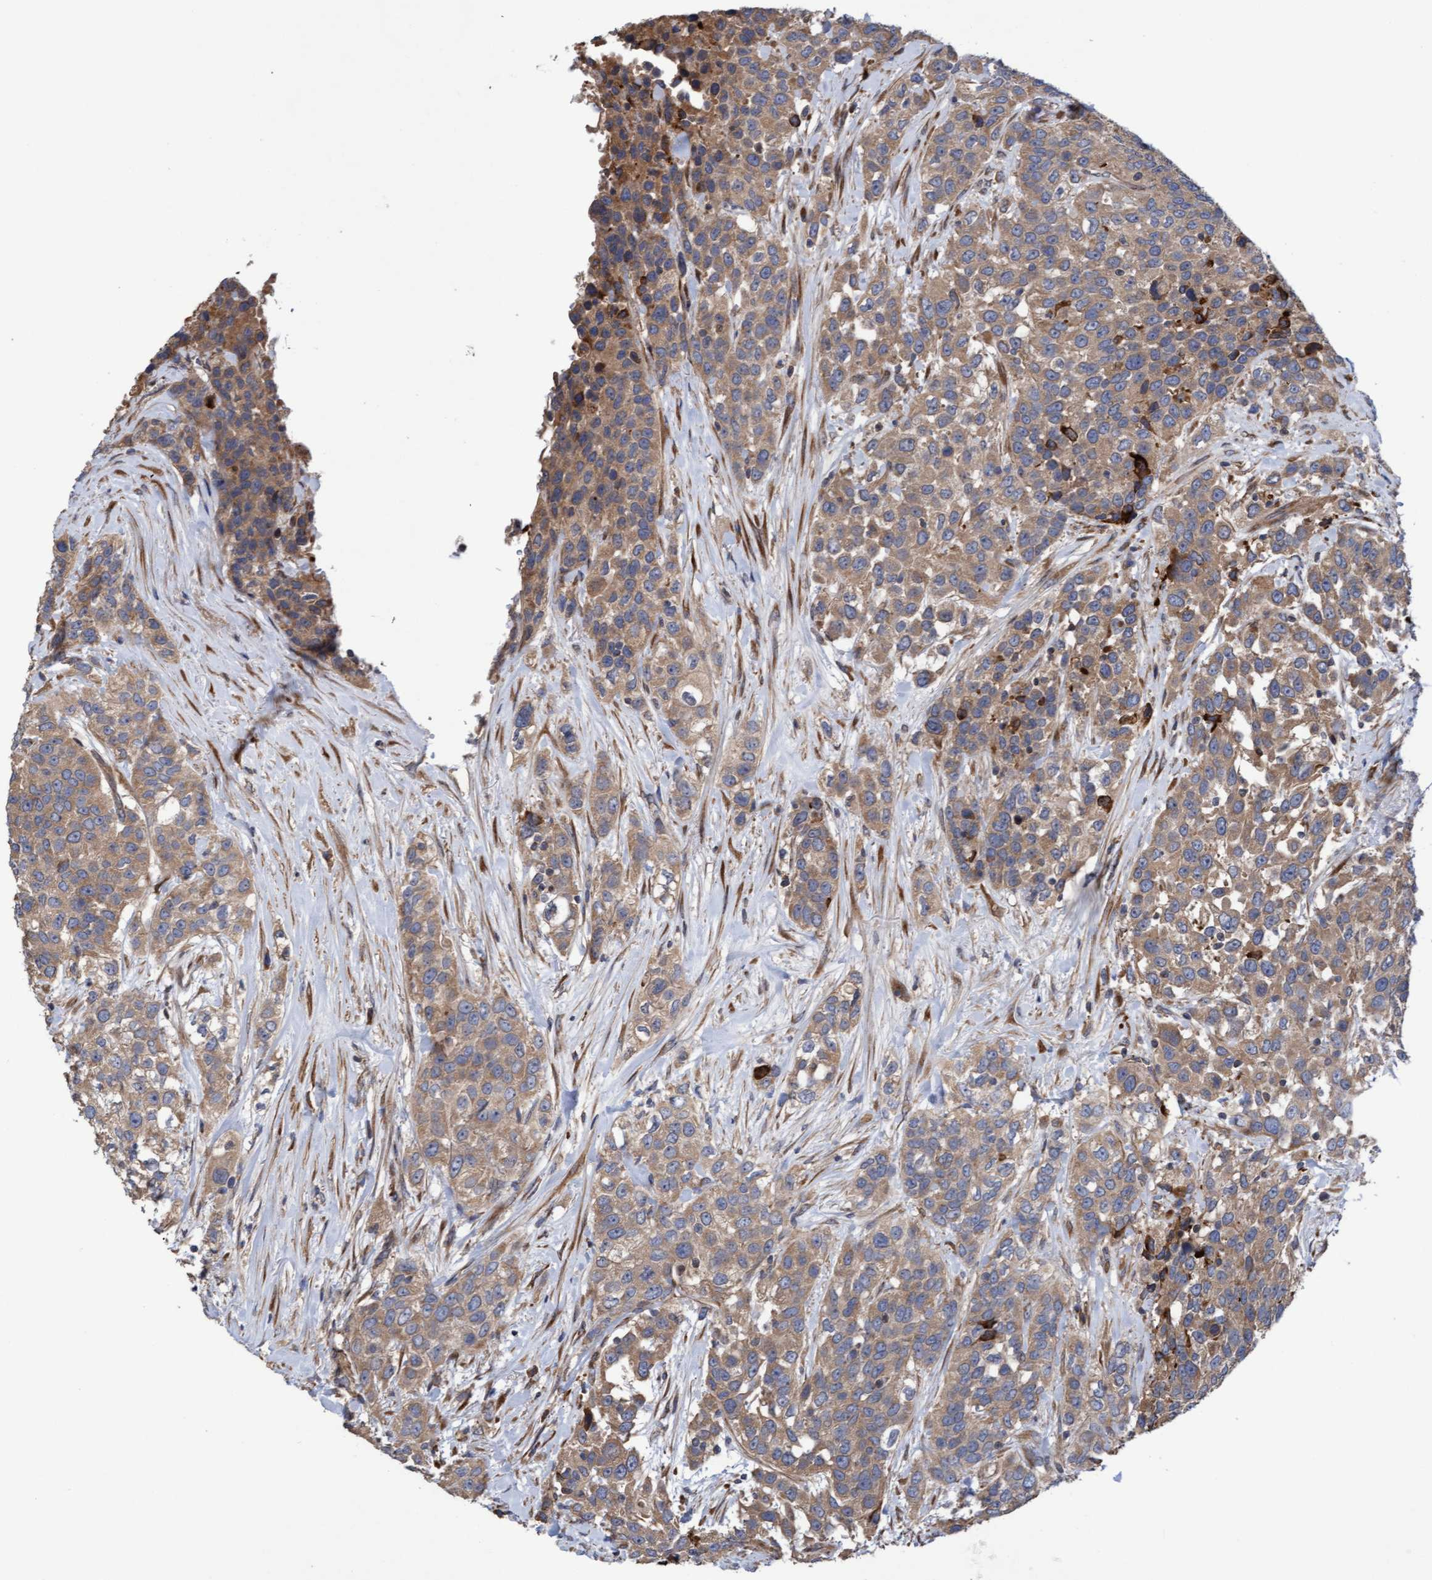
{"staining": {"intensity": "moderate", "quantity": ">75%", "location": "cytoplasmic/membranous"}, "tissue": "urothelial cancer", "cell_type": "Tumor cells", "image_type": "cancer", "snomed": [{"axis": "morphology", "description": "Urothelial carcinoma, High grade"}, {"axis": "topography", "description": "Urinary bladder"}], "caption": "Tumor cells show moderate cytoplasmic/membranous staining in about >75% of cells in urothelial cancer. Using DAB (brown) and hematoxylin (blue) stains, captured at high magnification using brightfield microscopy.", "gene": "ELP5", "patient": {"sex": "female", "age": 80}}